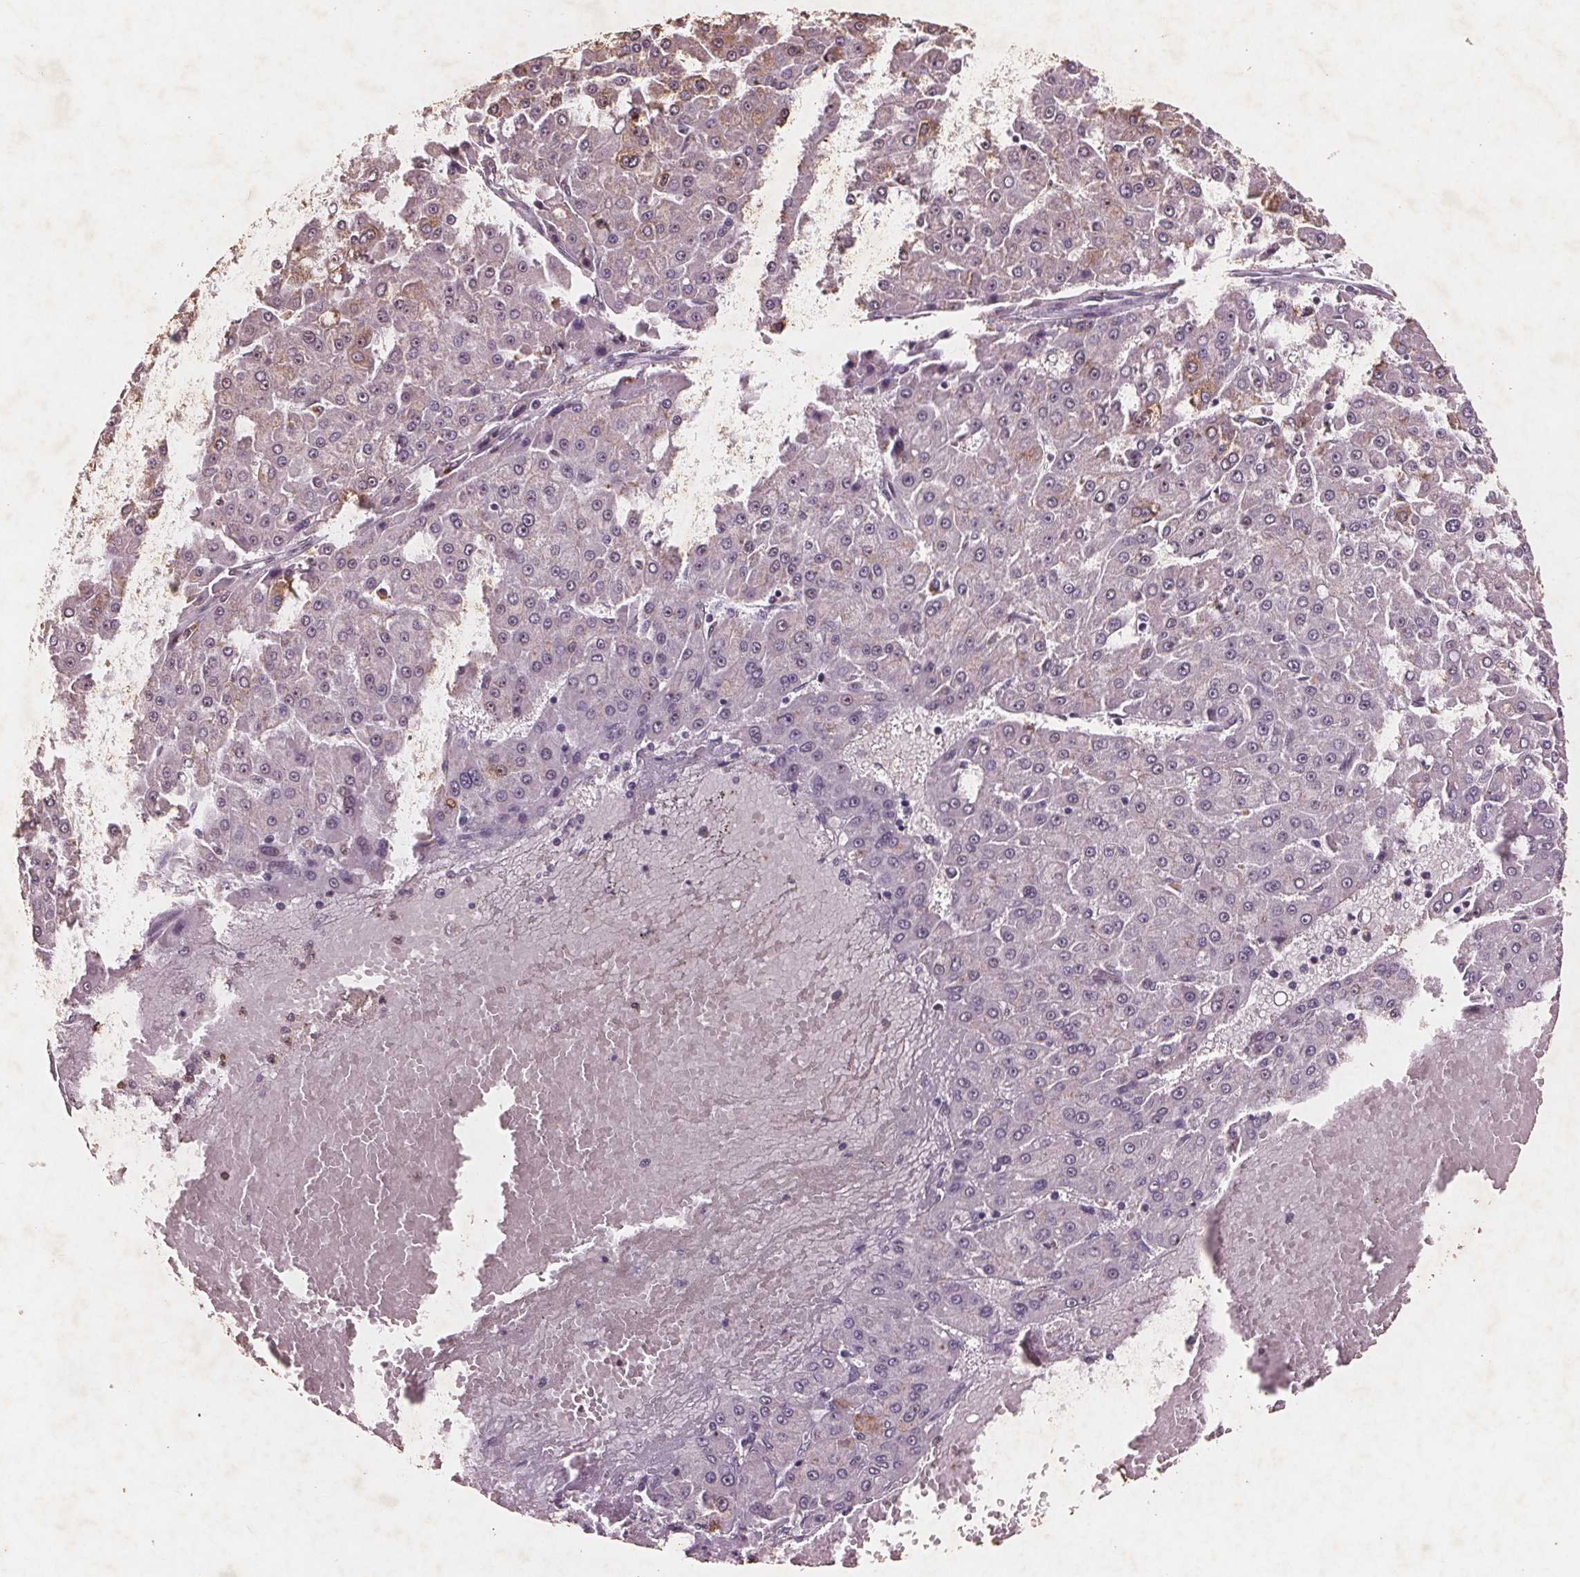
{"staining": {"intensity": "negative", "quantity": "none", "location": "none"}, "tissue": "liver cancer", "cell_type": "Tumor cells", "image_type": "cancer", "snomed": [{"axis": "morphology", "description": "Carcinoma, Hepatocellular, NOS"}, {"axis": "topography", "description": "Liver"}], "caption": "A photomicrograph of human liver hepatocellular carcinoma is negative for staining in tumor cells.", "gene": "RPS6KA2", "patient": {"sex": "male", "age": 78}}